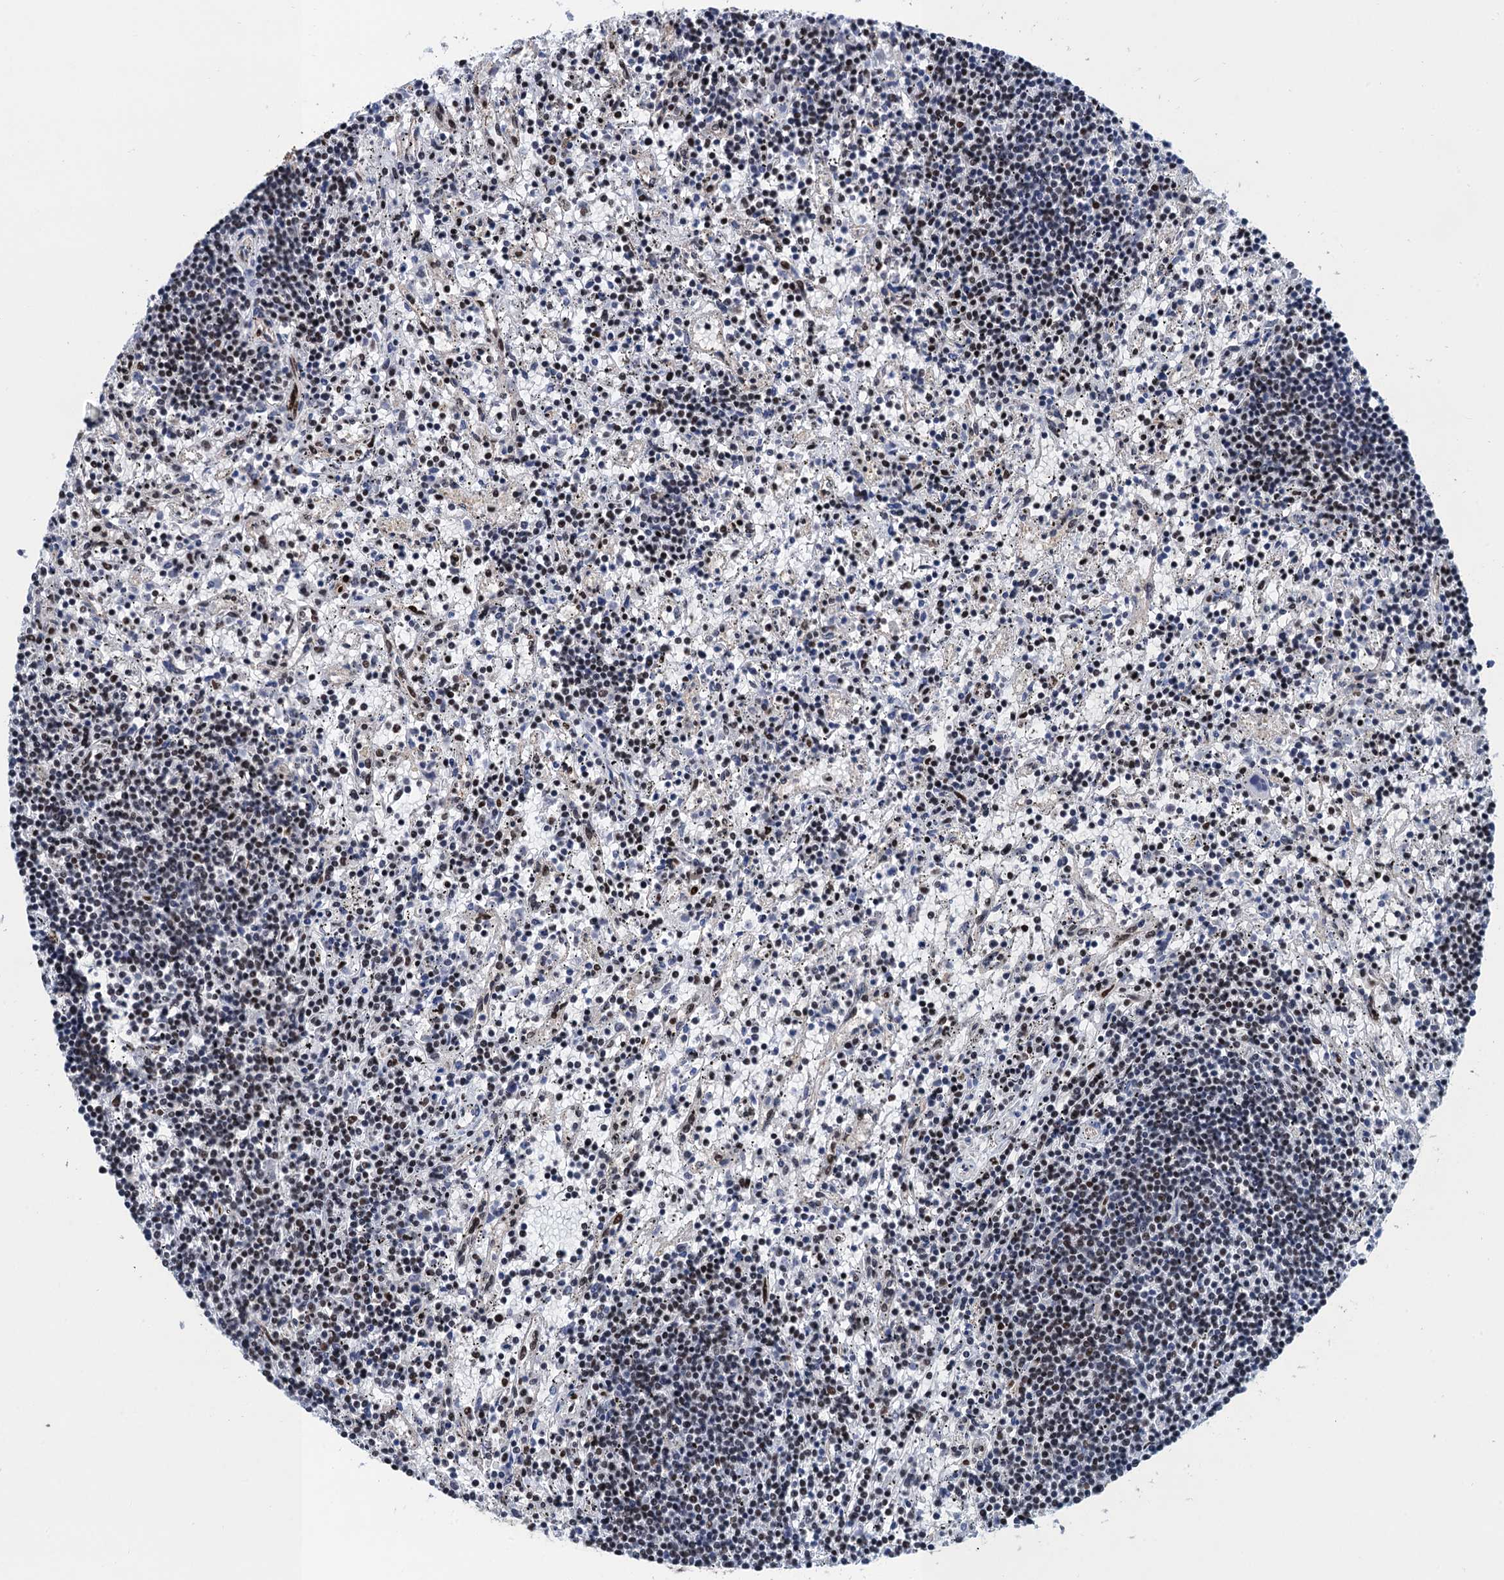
{"staining": {"intensity": "moderate", "quantity": "<25%", "location": "nuclear"}, "tissue": "lymphoma", "cell_type": "Tumor cells", "image_type": "cancer", "snomed": [{"axis": "morphology", "description": "Malignant lymphoma, non-Hodgkin's type, Low grade"}, {"axis": "topography", "description": "Spleen"}], "caption": "Immunohistochemistry of human low-grade malignant lymphoma, non-Hodgkin's type exhibits low levels of moderate nuclear positivity in approximately <25% of tumor cells.", "gene": "PPP4R1", "patient": {"sex": "male", "age": 76}}